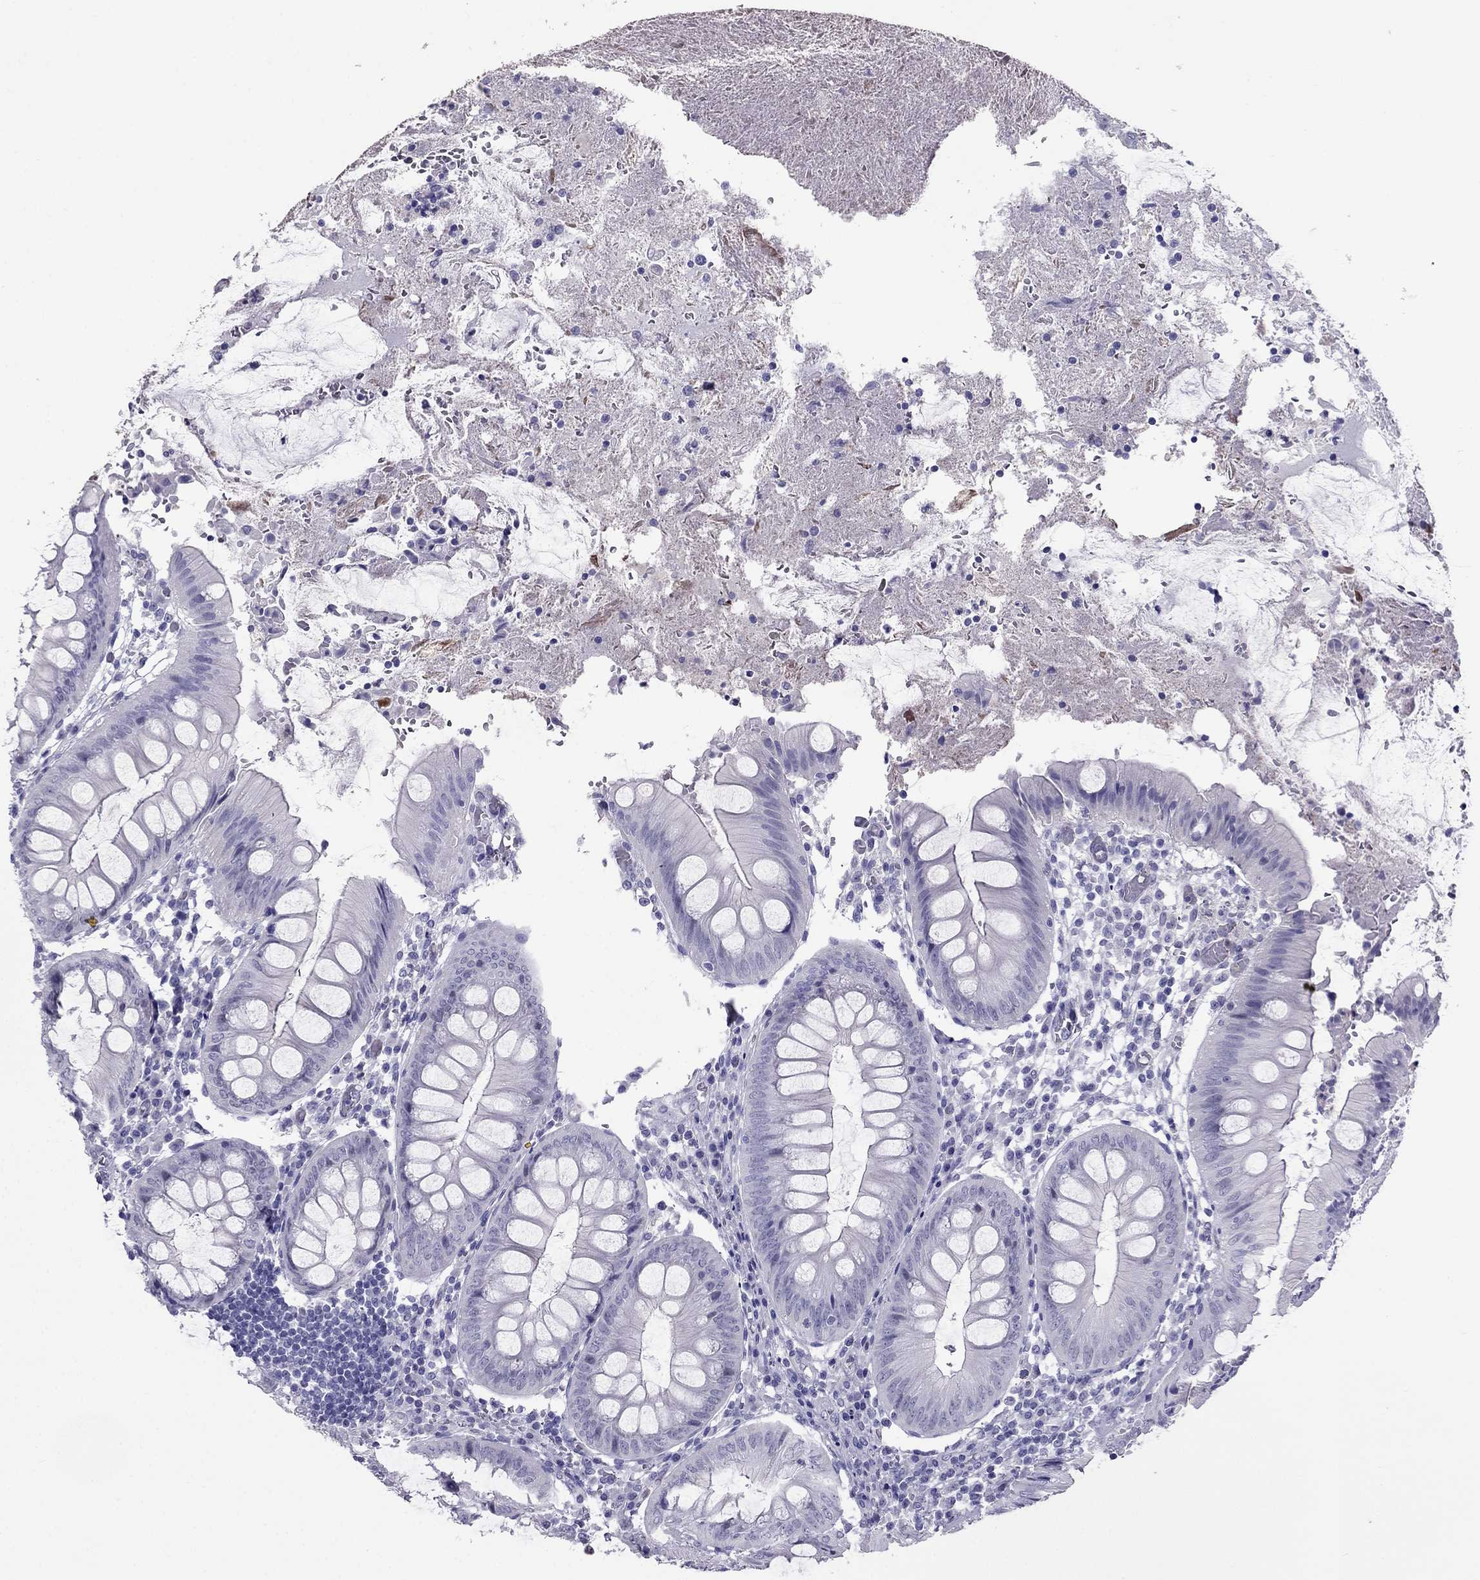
{"staining": {"intensity": "negative", "quantity": "none", "location": "none"}, "tissue": "appendix", "cell_type": "Glandular cells", "image_type": "normal", "snomed": [{"axis": "morphology", "description": "Normal tissue, NOS"}, {"axis": "morphology", "description": "Inflammation, NOS"}, {"axis": "topography", "description": "Appendix"}], "caption": "IHC of unremarkable human appendix shows no staining in glandular cells.", "gene": "CROCC2", "patient": {"sex": "male", "age": 16}}